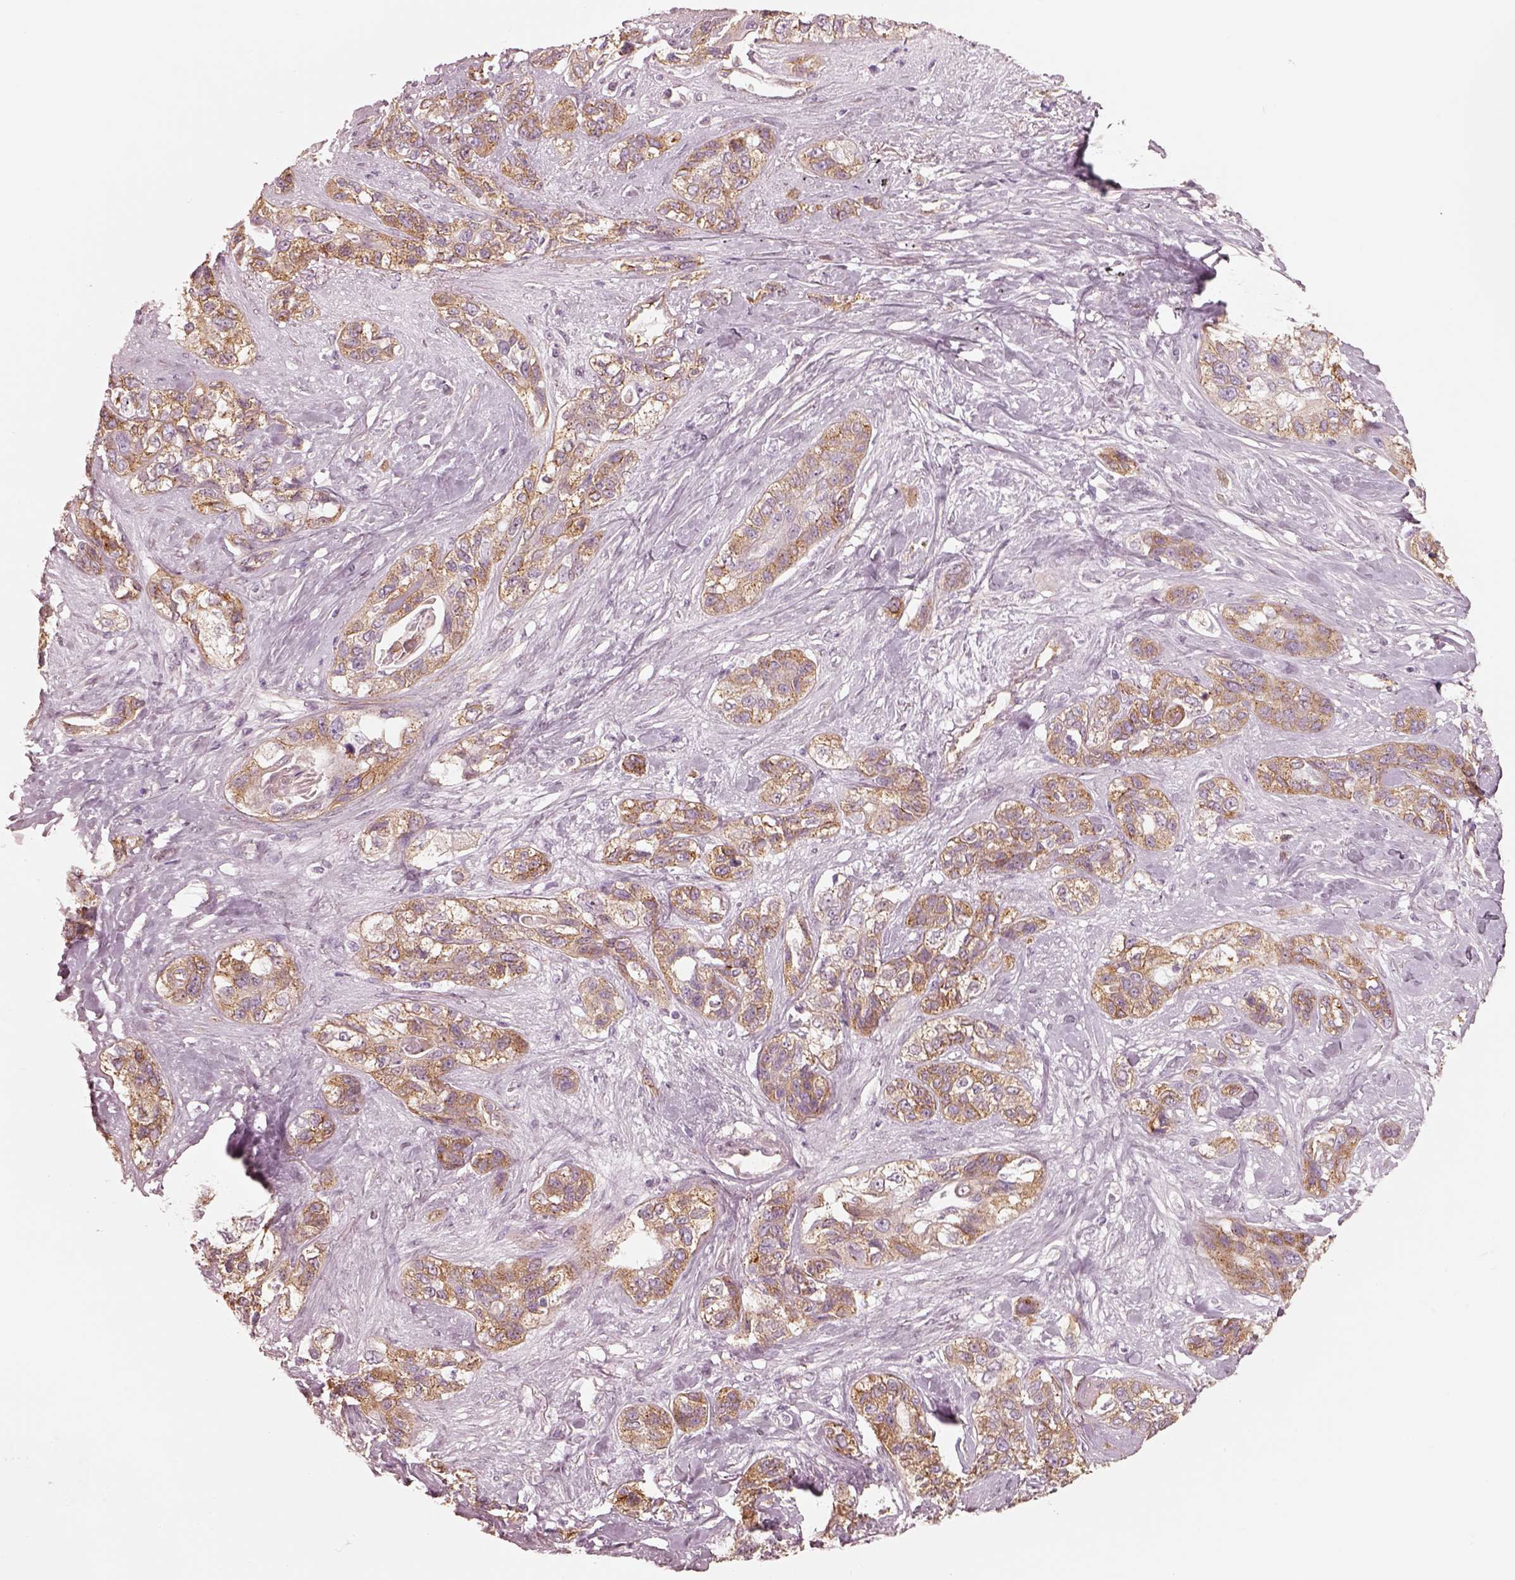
{"staining": {"intensity": "moderate", "quantity": ">75%", "location": "cytoplasmic/membranous"}, "tissue": "lung cancer", "cell_type": "Tumor cells", "image_type": "cancer", "snomed": [{"axis": "morphology", "description": "Squamous cell carcinoma, NOS"}, {"axis": "topography", "description": "Lung"}], "caption": "IHC of lung cancer demonstrates medium levels of moderate cytoplasmic/membranous positivity in approximately >75% of tumor cells. (DAB (3,3'-diaminobenzidine) IHC with brightfield microscopy, high magnification).", "gene": "CRYM", "patient": {"sex": "female", "age": 70}}